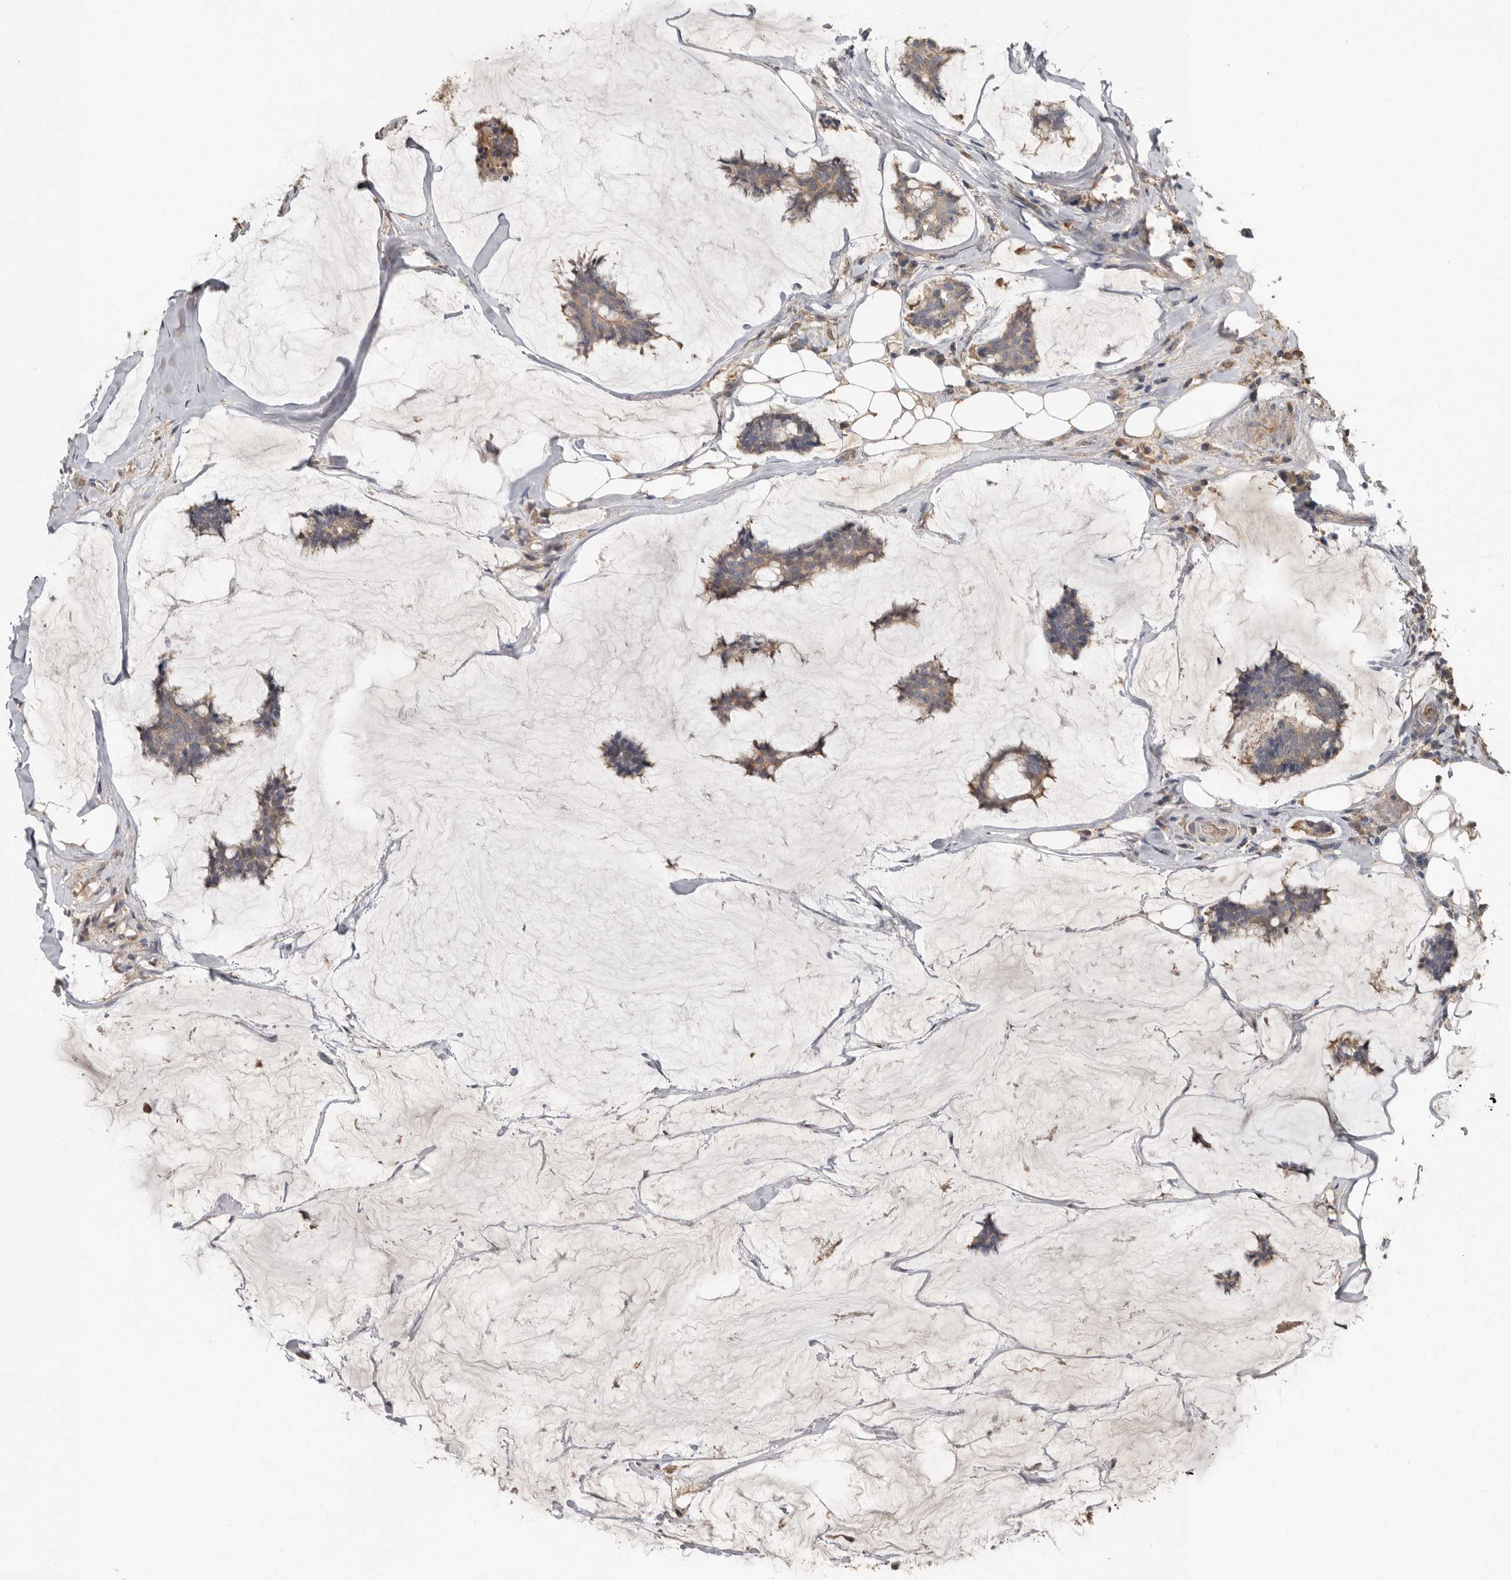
{"staining": {"intensity": "weak", "quantity": ">75%", "location": "cytoplasmic/membranous"}, "tissue": "breast cancer", "cell_type": "Tumor cells", "image_type": "cancer", "snomed": [{"axis": "morphology", "description": "Duct carcinoma"}, {"axis": "topography", "description": "Breast"}], "caption": "This photomicrograph shows breast infiltrating ductal carcinoma stained with immunohistochemistry (IHC) to label a protein in brown. The cytoplasmic/membranous of tumor cells show weak positivity for the protein. Nuclei are counter-stained blue.", "gene": "KIF26B", "patient": {"sex": "female", "age": 93}}